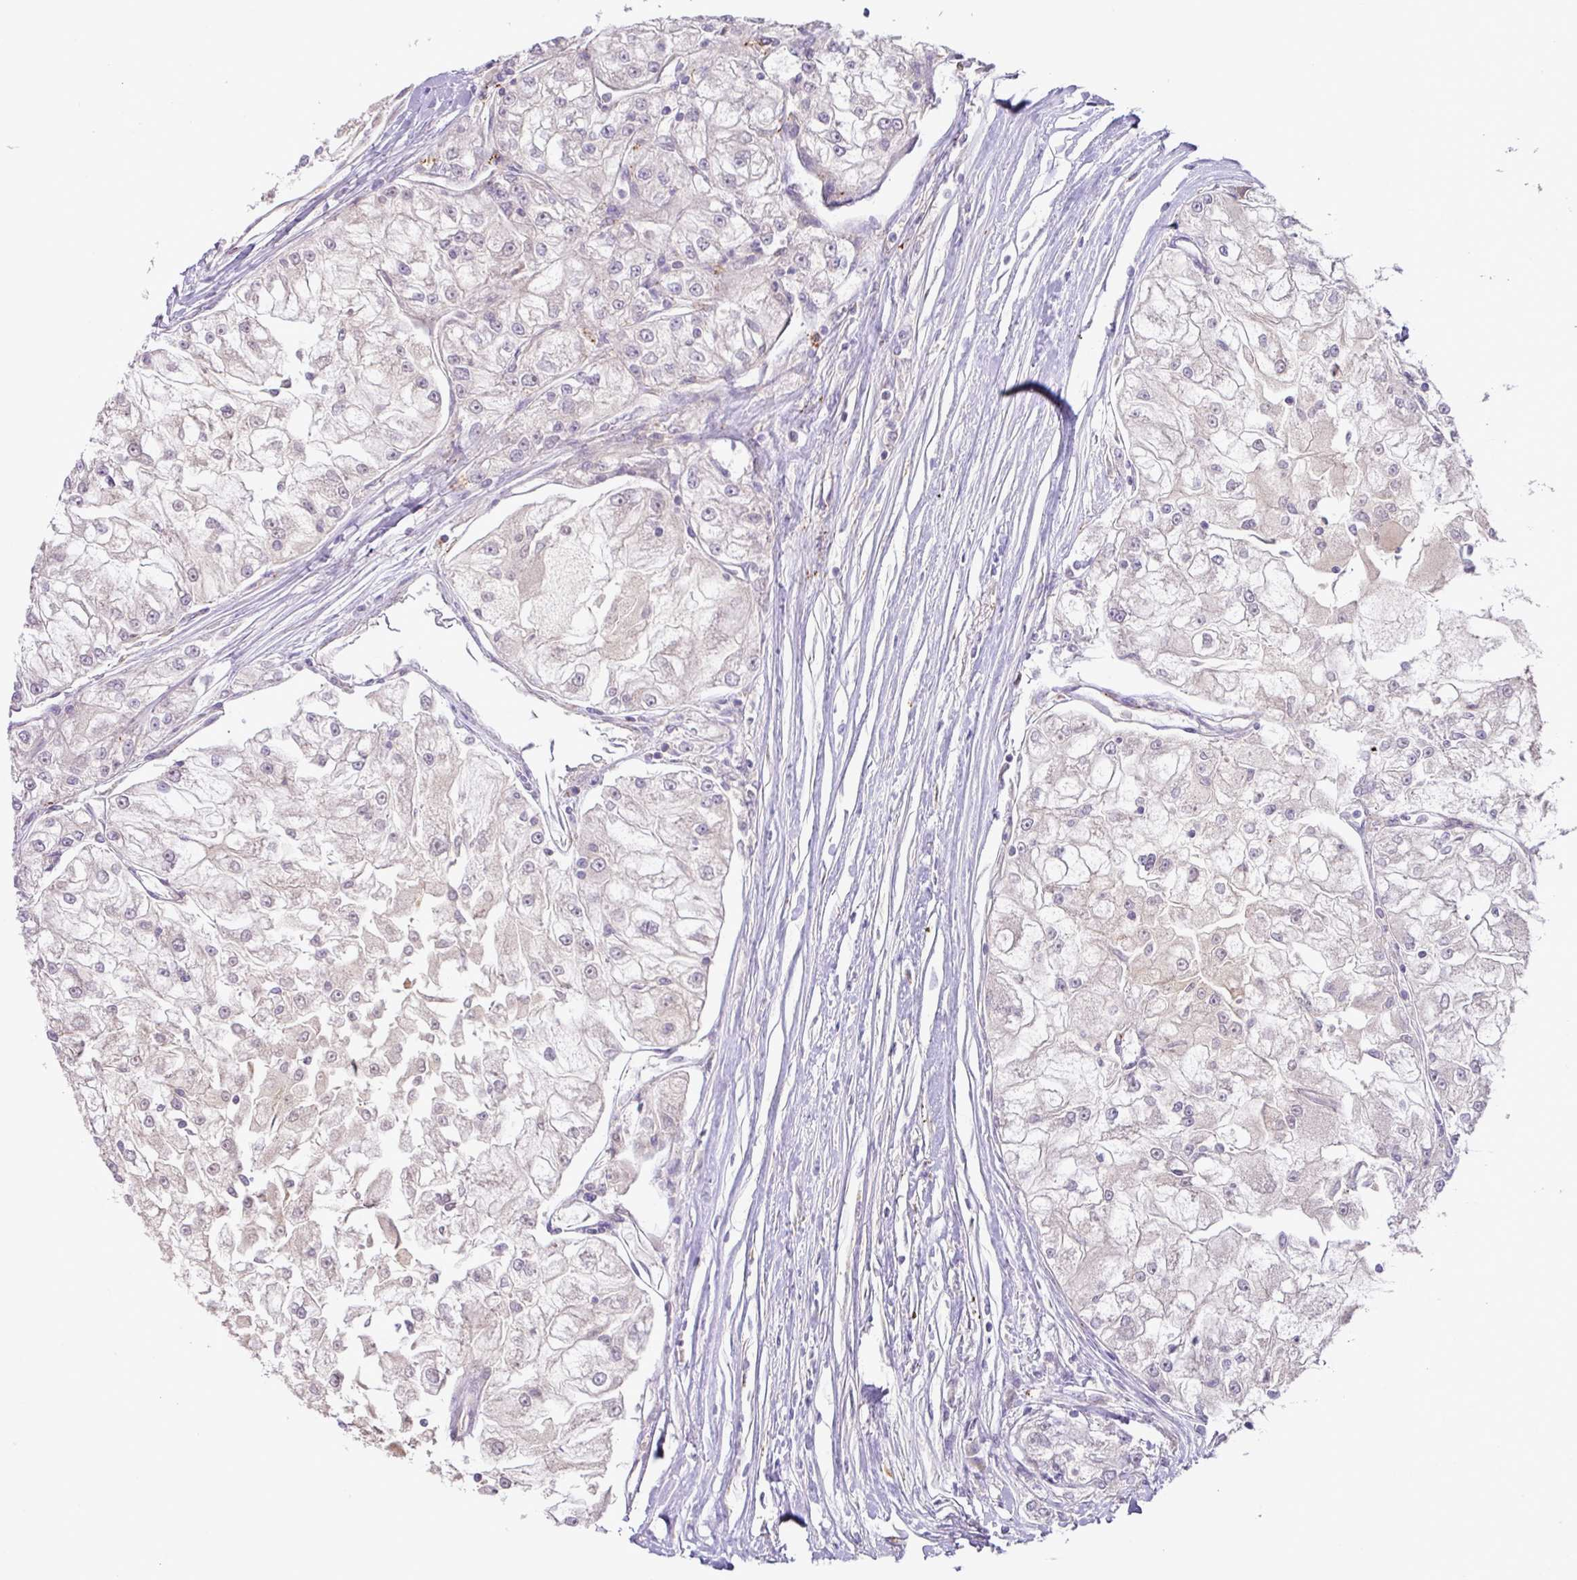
{"staining": {"intensity": "negative", "quantity": "none", "location": "none"}, "tissue": "renal cancer", "cell_type": "Tumor cells", "image_type": "cancer", "snomed": [{"axis": "morphology", "description": "Adenocarcinoma, NOS"}, {"axis": "topography", "description": "Kidney"}], "caption": "Tumor cells are negative for brown protein staining in renal cancer (adenocarcinoma).", "gene": "PLEKHH3", "patient": {"sex": "female", "age": 72}}